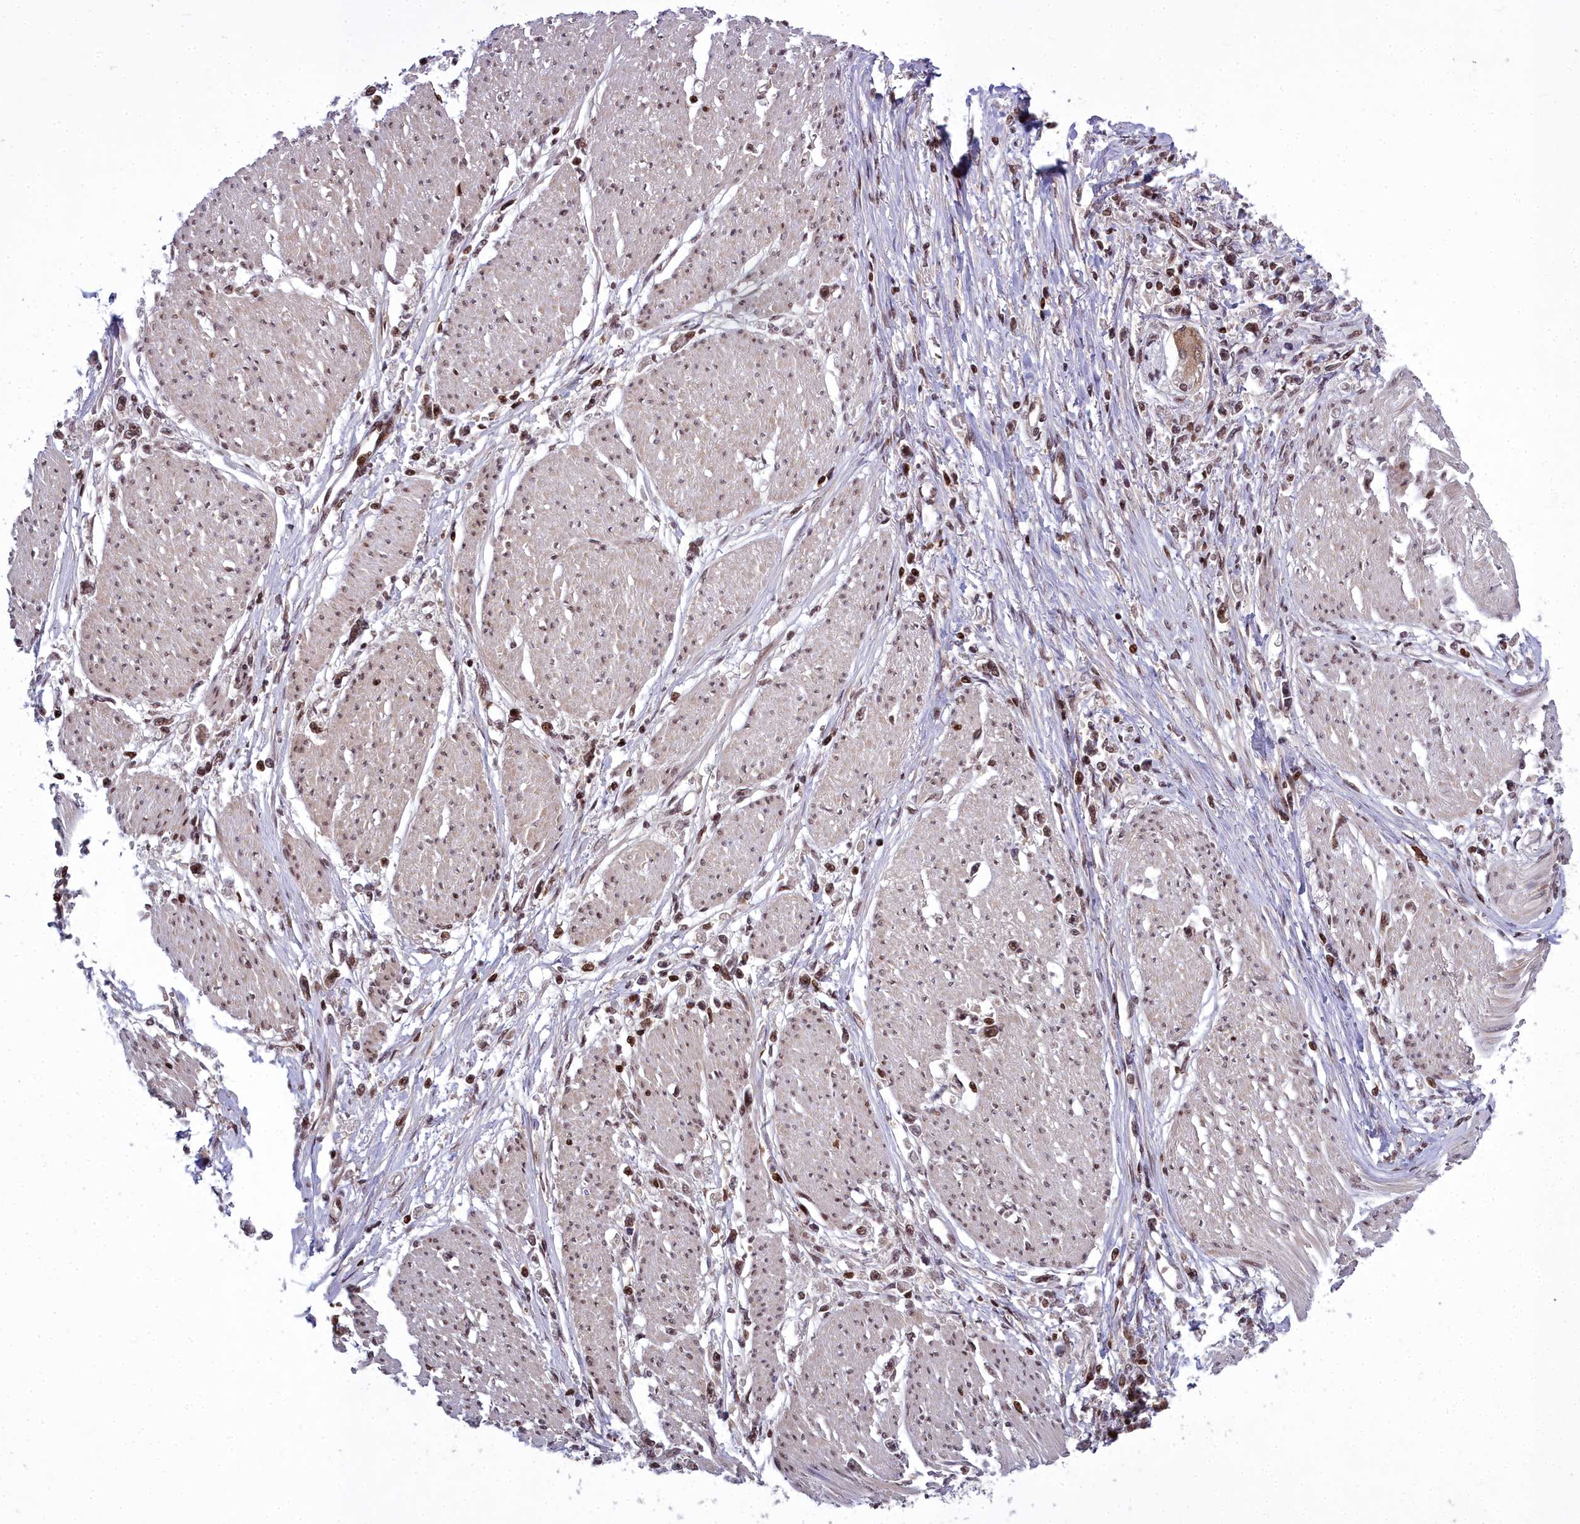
{"staining": {"intensity": "moderate", "quantity": ">75%", "location": "nuclear"}, "tissue": "stomach cancer", "cell_type": "Tumor cells", "image_type": "cancer", "snomed": [{"axis": "morphology", "description": "Adenocarcinoma, NOS"}, {"axis": "topography", "description": "Stomach"}], "caption": "Human adenocarcinoma (stomach) stained for a protein (brown) demonstrates moderate nuclear positive staining in about >75% of tumor cells.", "gene": "GMEB1", "patient": {"sex": "female", "age": 59}}